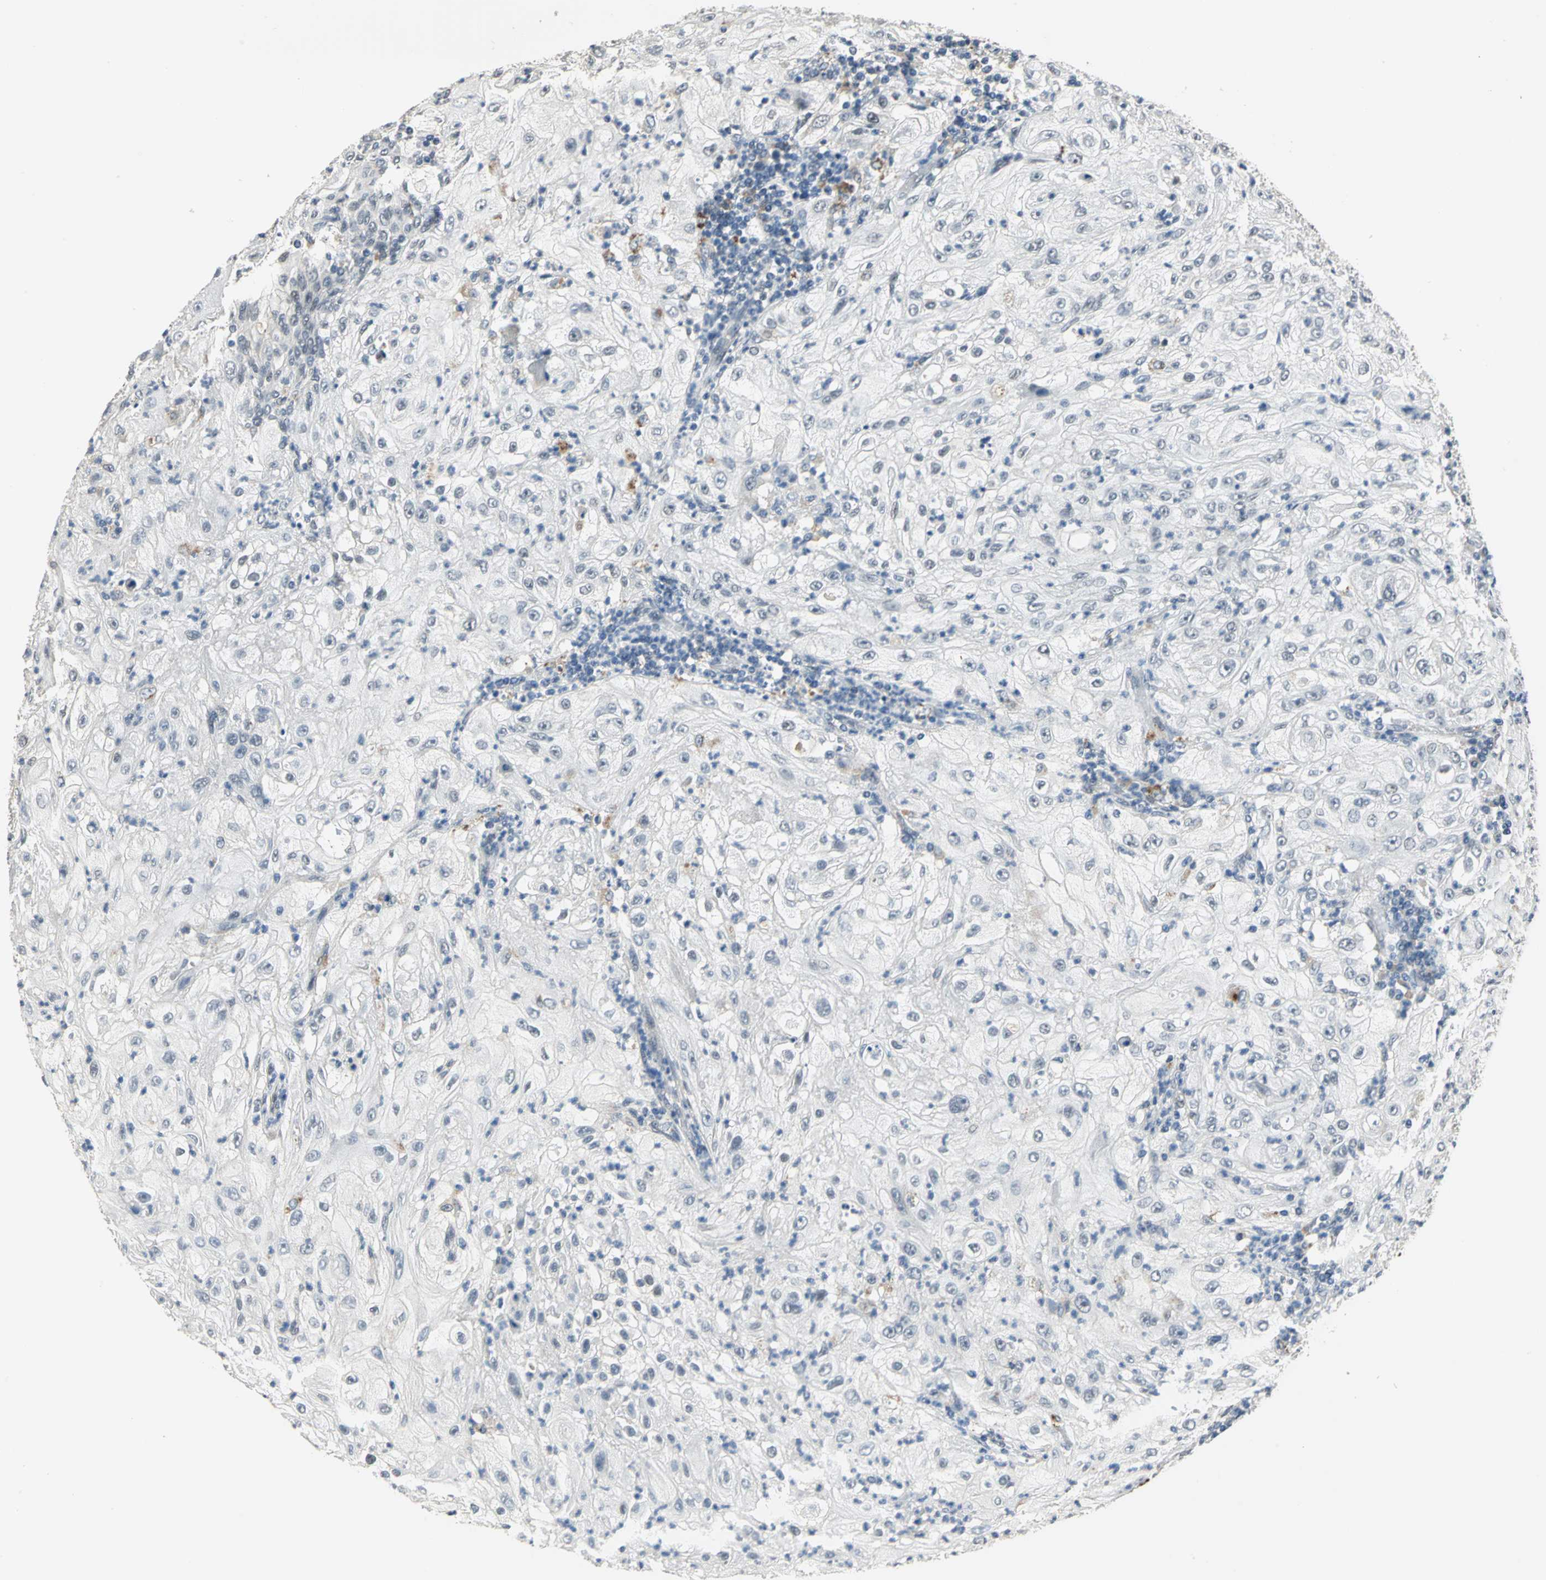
{"staining": {"intensity": "negative", "quantity": "none", "location": "none"}, "tissue": "lung cancer", "cell_type": "Tumor cells", "image_type": "cancer", "snomed": [{"axis": "morphology", "description": "Inflammation, NOS"}, {"axis": "morphology", "description": "Squamous cell carcinoma, NOS"}, {"axis": "topography", "description": "Lymph node"}, {"axis": "topography", "description": "Soft tissue"}, {"axis": "topography", "description": "Lung"}], "caption": "DAB (3,3'-diaminobenzidine) immunohistochemical staining of lung cancer displays no significant positivity in tumor cells. The staining was performed using DAB to visualize the protein expression in brown, while the nuclei were stained in blue with hematoxylin (Magnification: 20x).", "gene": "ELF2", "patient": {"sex": "male", "age": 66}}